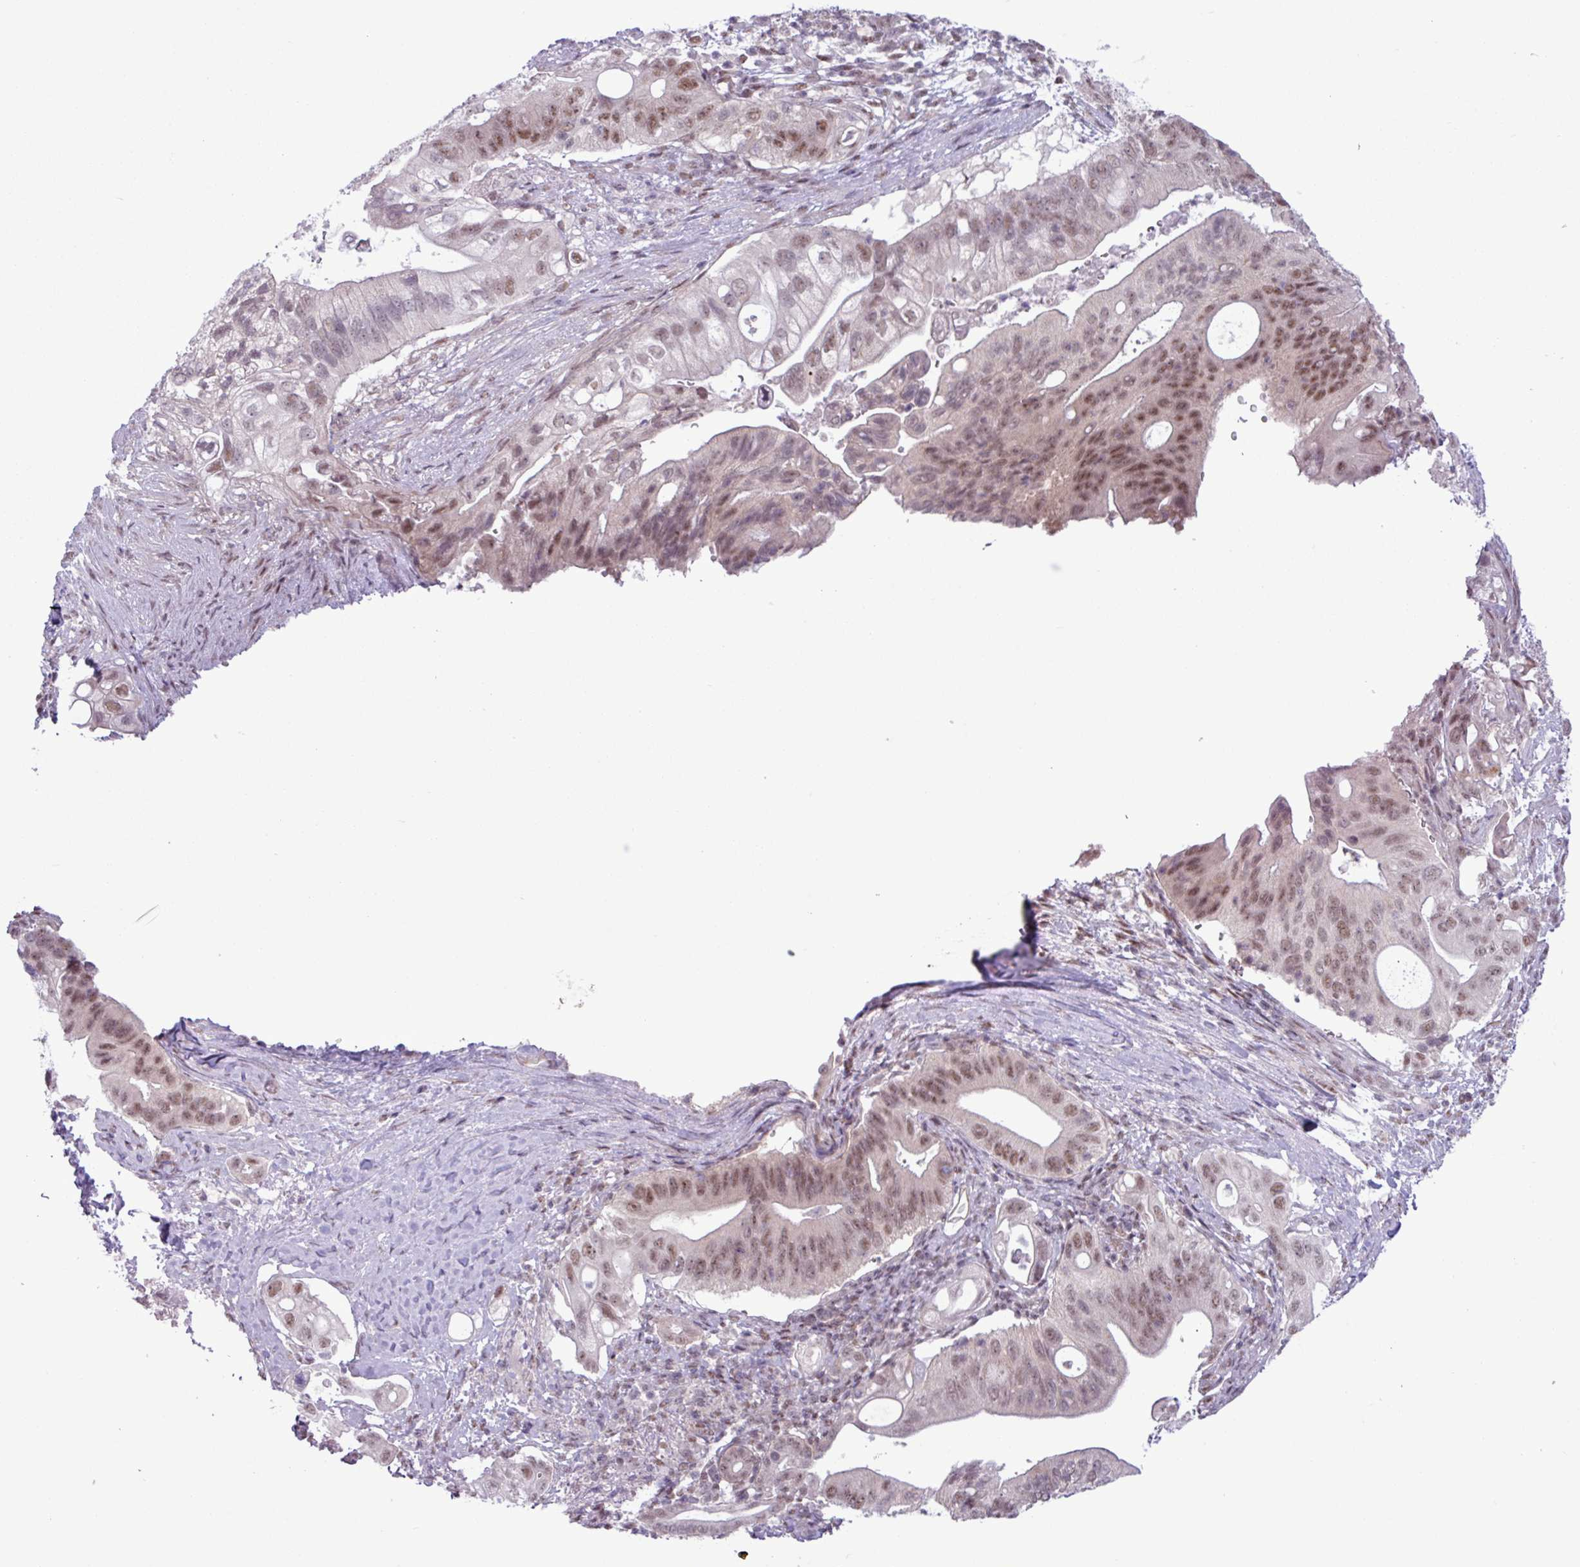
{"staining": {"intensity": "moderate", "quantity": ">75%", "location": "nuclear"}, "tissue": "pancreatic cancer", "cell_type": "Tumor cells", "image_type": "cancer", "snomed": [{"axis": "morphology", "description": "Adenocarcinoma, NOS"}, {"axis": "topography", "description": "Pancreas"}], "caption": "Pancreatic cancer was stained to show a protein in brown. There is medium levels of moderate nuclear expression in approximately >75% of tumor cells. Using DAB (3,3'-diaminobenzidine) (brown) and hematoxylin (blue) stains, captured at high magnification using brightfield microscopy.", "gene": "NOTCH2", "patient": {"sex": "female", "age": 72}}